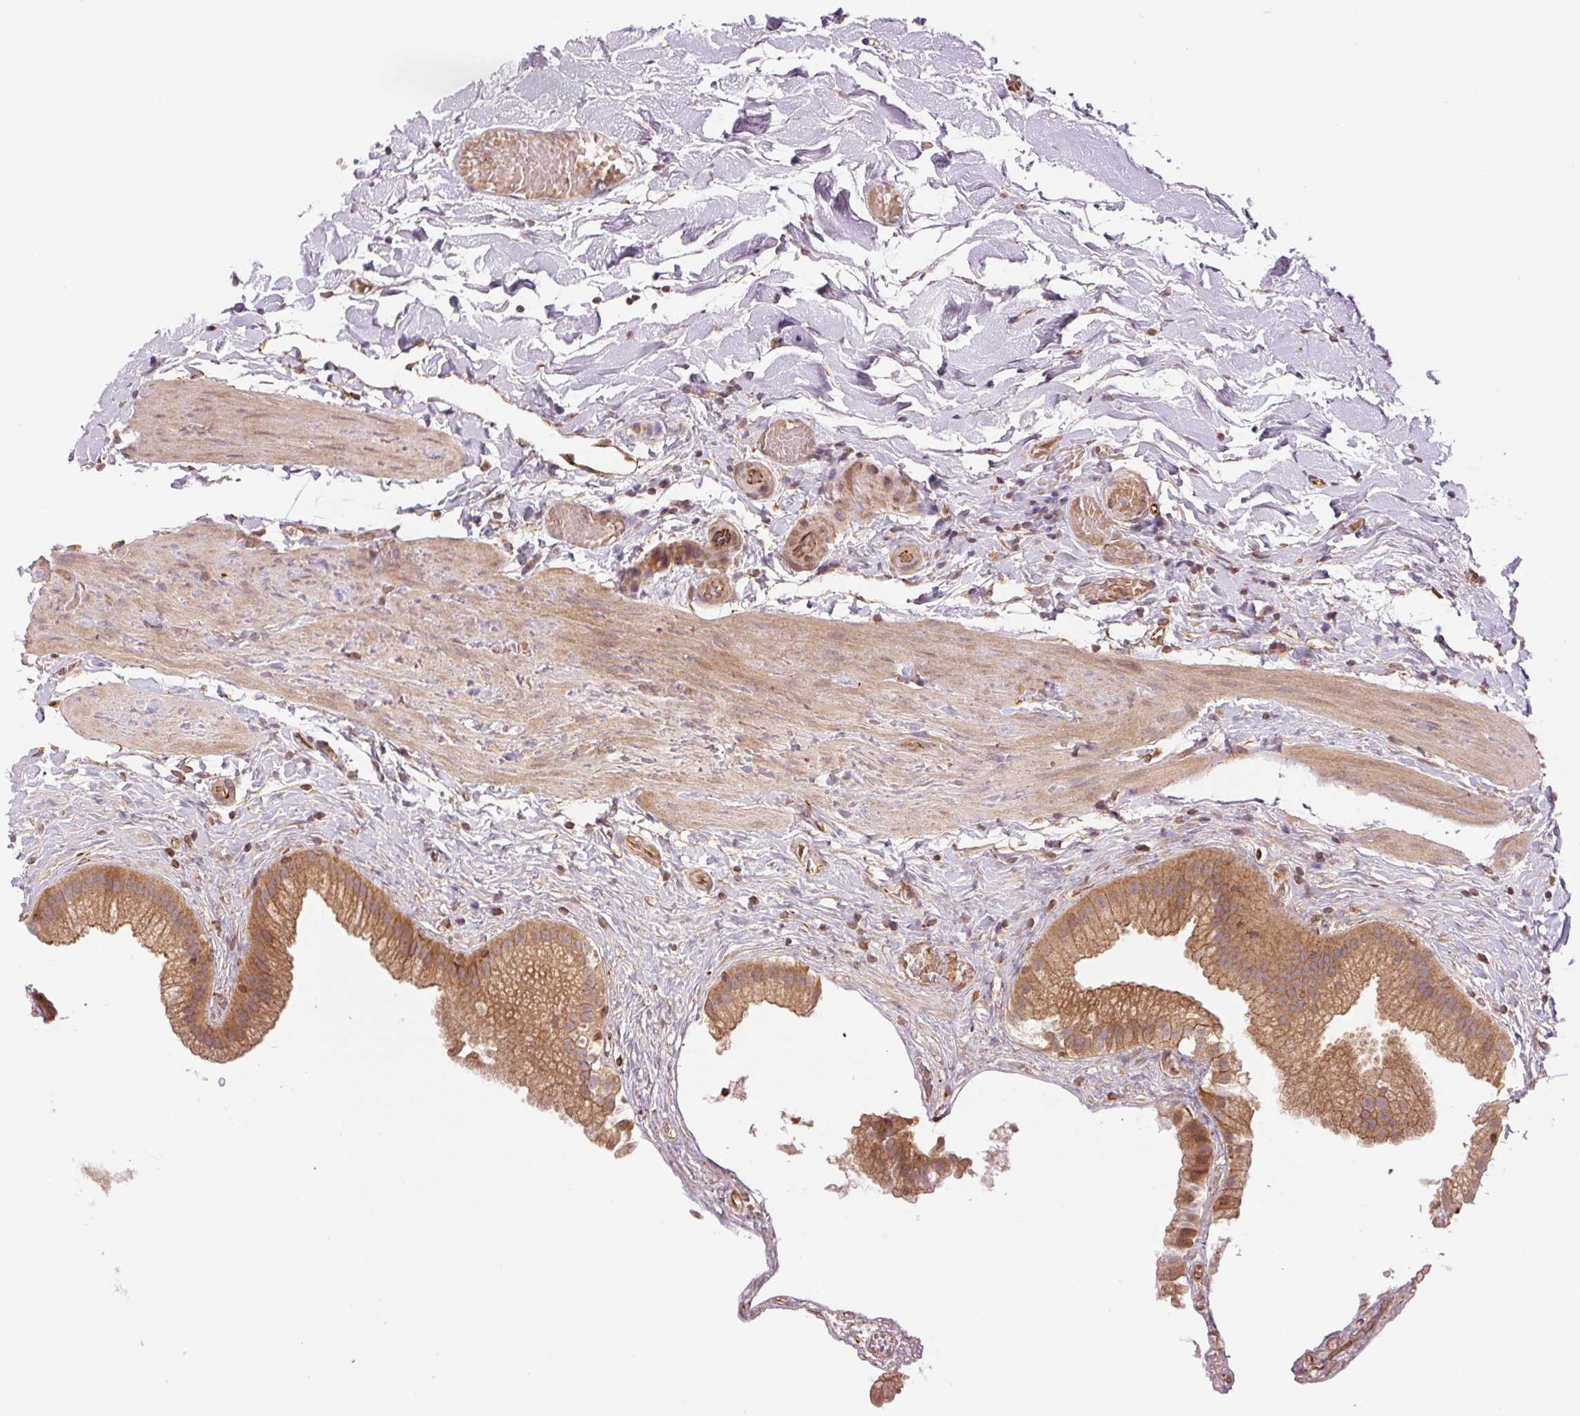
{"staining": {"intensity": "moderate", "quantity": ">75%", "location": "cytoplasmic/membranous"}, "tissue": "gallbladder", "cell_type": "Glandular cells", "image_type": "normal", "snomed": [{"axis": "morphology", "description": "Normal tissue, NOS"}, {"axis": "topography", "description": "Gallbladder"}], "caption": "Protein expression analysis of normal gallbladder reveals moderate cytoplasmic/membranous expression in approximately >75% of glandular cells.", "gene": "STARD7", "patient": {"sex": "female", "age": 63}}